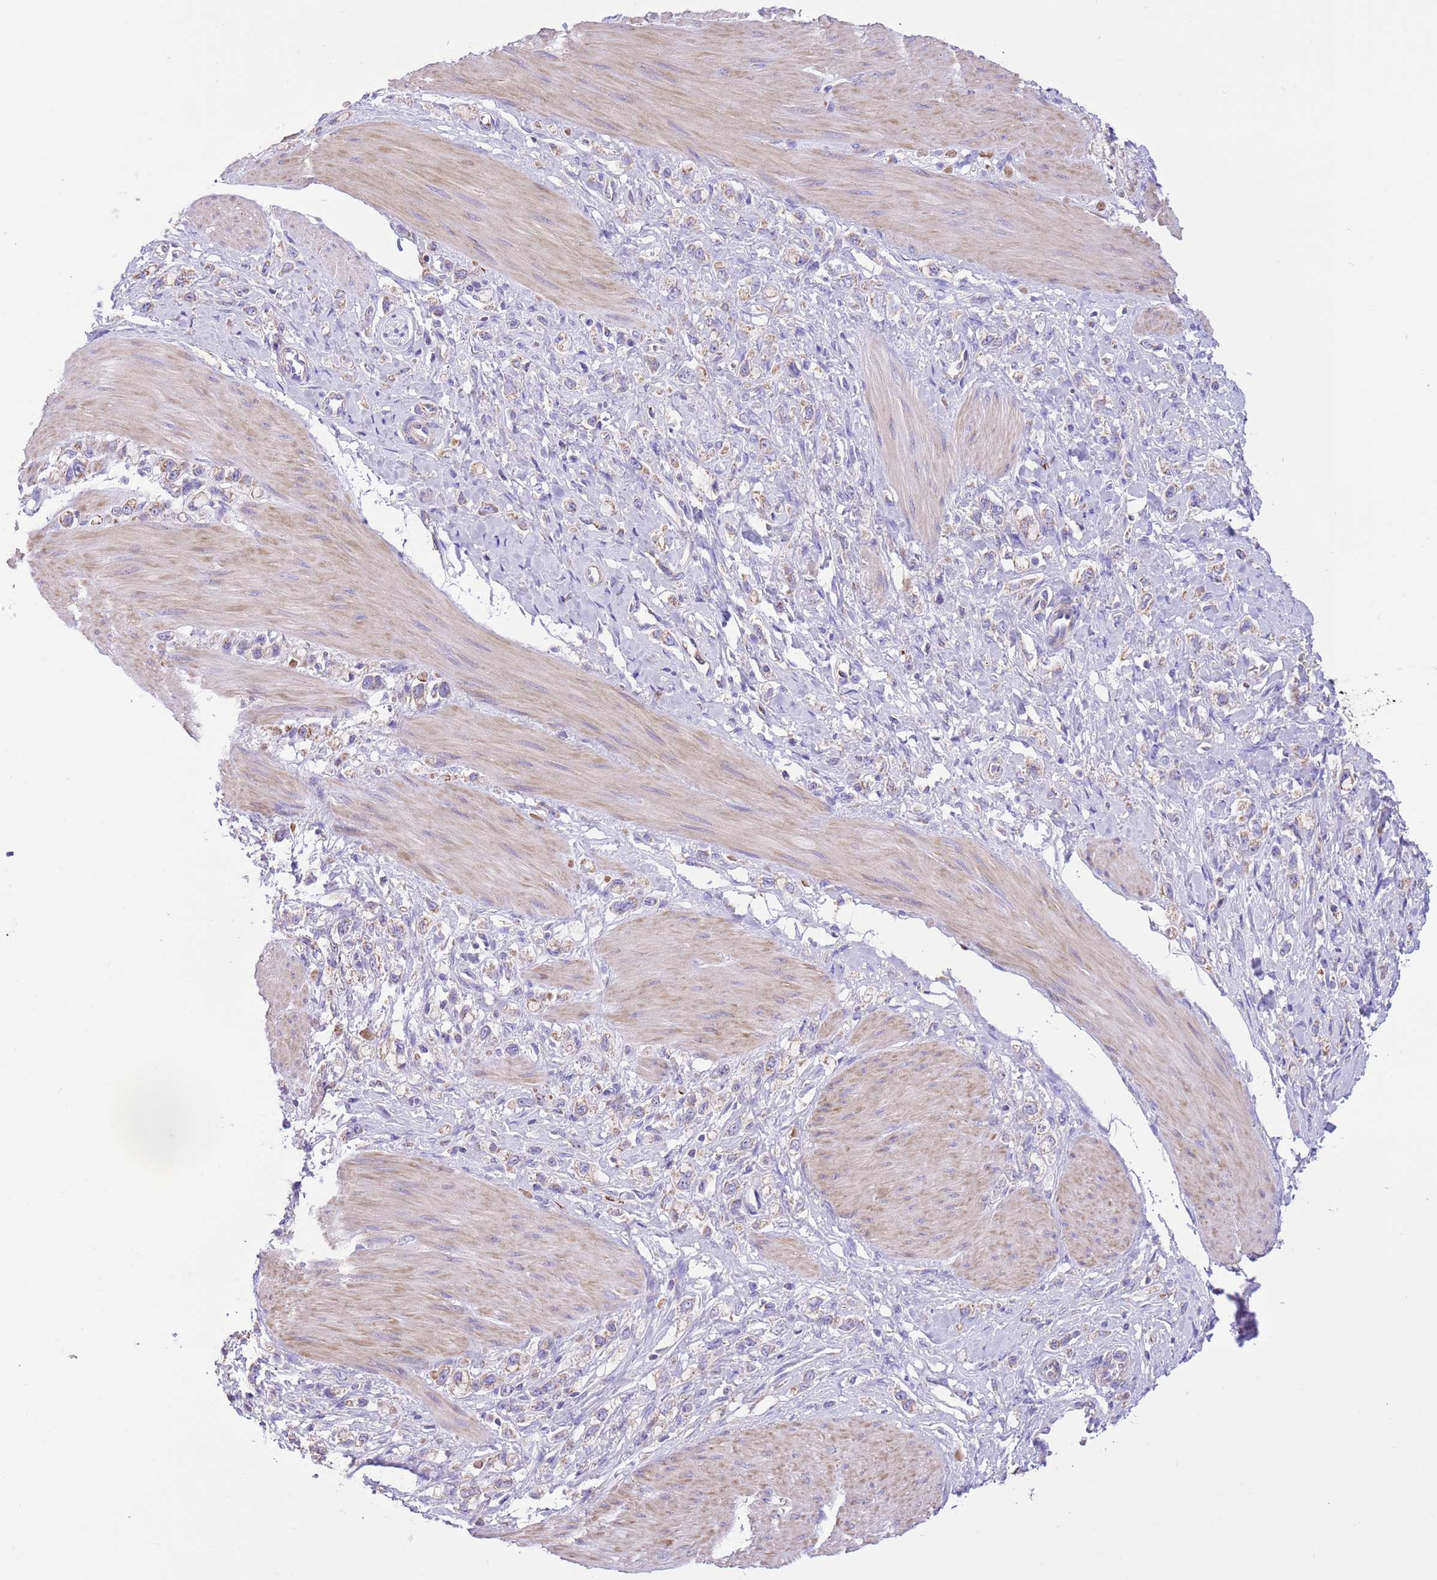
{"staining": {"intensity": "weak", "quantity": "<25%", "location": "cytoplasmic/membranous"}, "tissue": "stomach cancer", "cell_type": "Tumor cells", "image_type": "cancer", "snomed": [{"axis": "morphology", "description": "Adenocarcinoma, NOS"}, {"axis": "topography", "description": "Stomach"}], "caption": "This histopathology image is of stomach adenocarcinoma stained with immunohistochemistry (IHC) to label a protein in brown with the nuclei are counter-stained blue. There is no staining in tumor cells. The staining was performed using DAB to visualize the protein expression in brown, while the nuclei were stained in blue with hematoxylin (Magnification: 20x).", "gene": "SS18L2", "patient": {"sex": "female", "age": 65}}